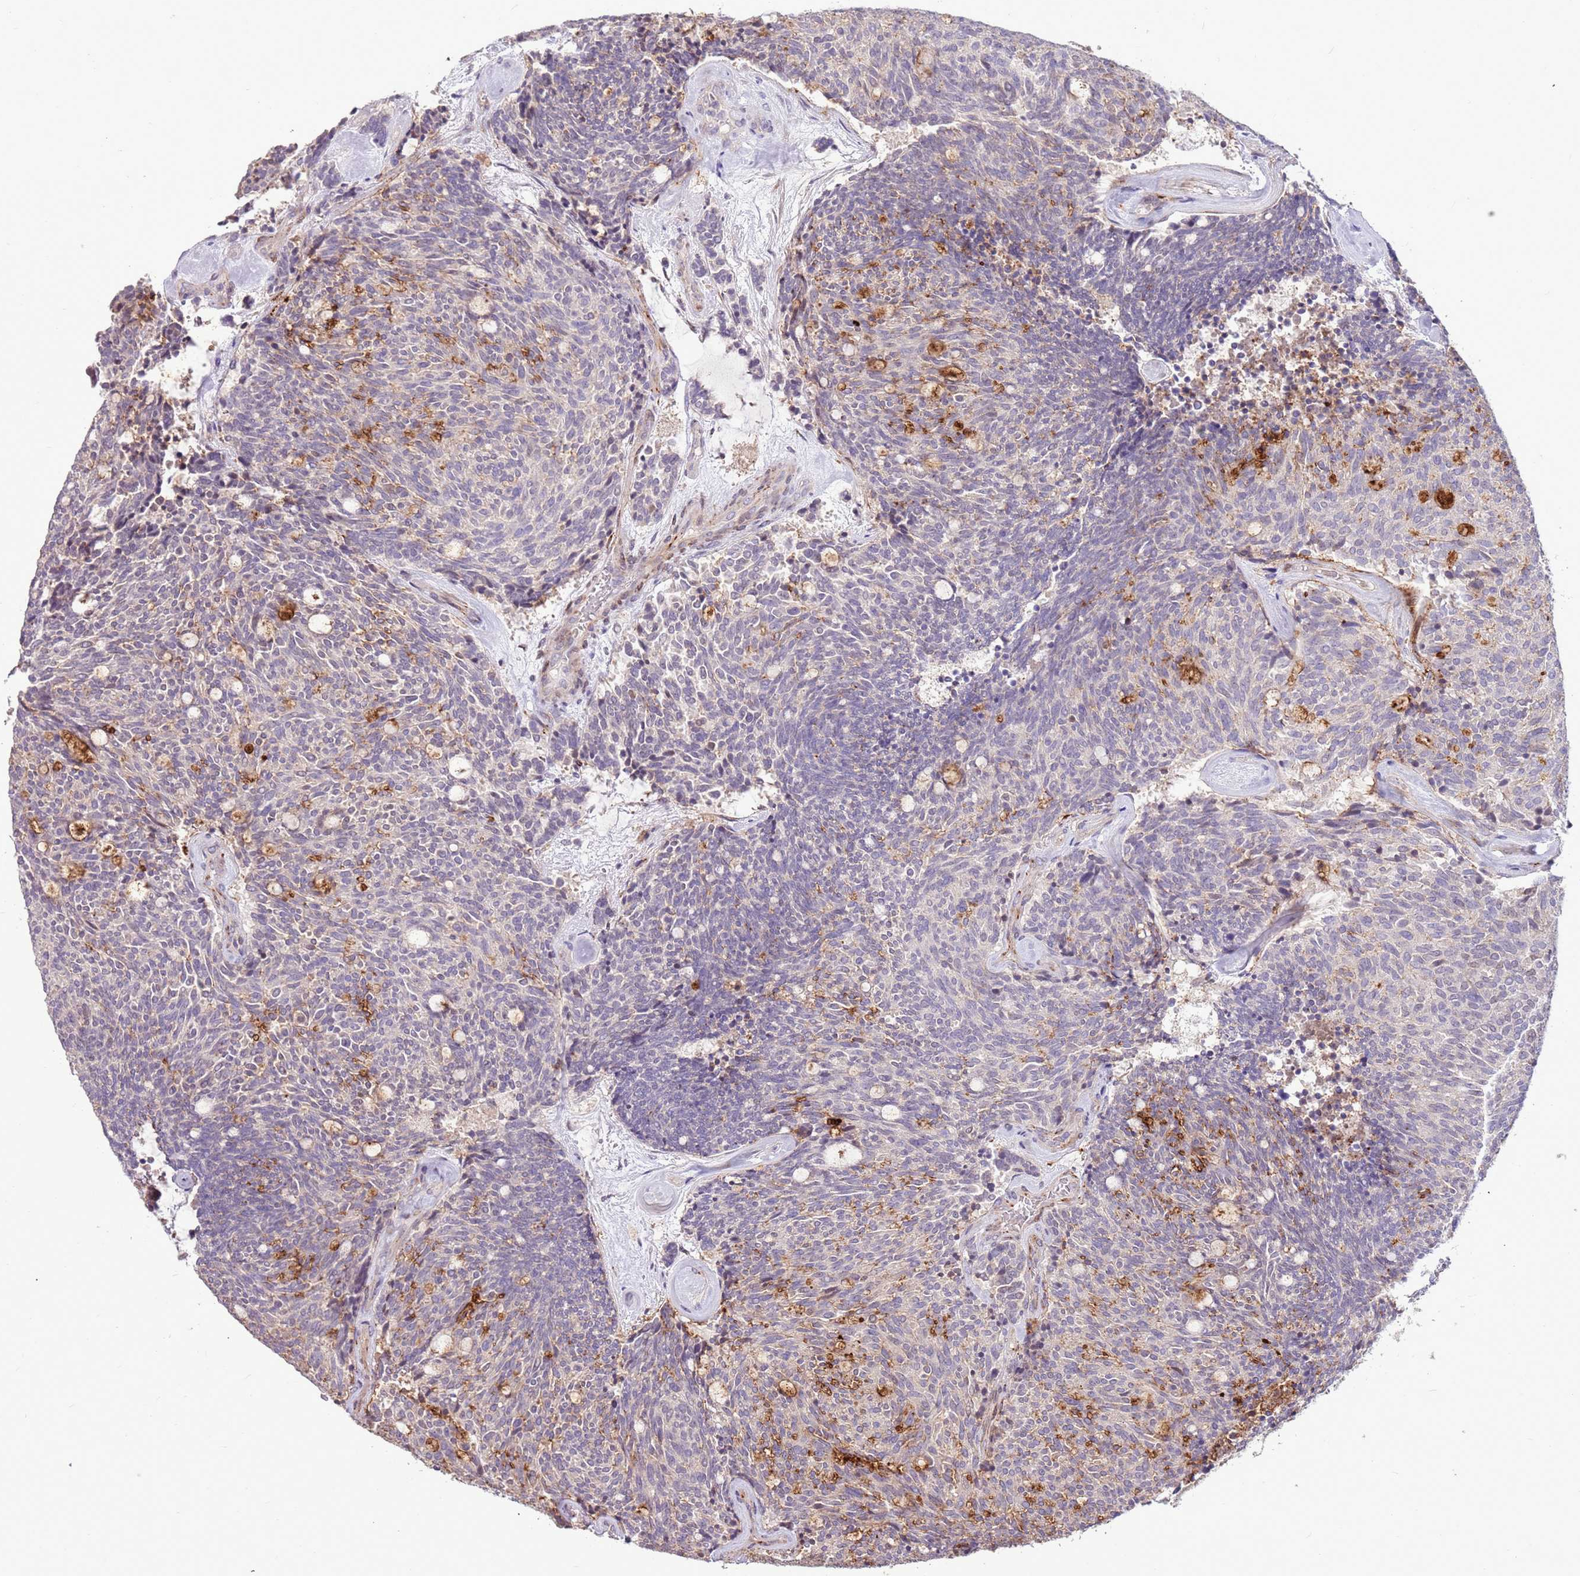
{"staining": {"intensity": "weak", "quantity": "<25%", "location": "cytoplasmic/membranous,nuclear"}, "tissue": "carcinoid", "cell_type": "Tumor cells", "image_type": "cancer", "snomed": [{"axis": "morphology", "description": "Carcinoid, malignant, NOS"}, {"axis": "topography", "description": "Pancreas"}], "caption": "Immunohistochemistry (IHC) histopathology image of malignant carcinoid stained for a protein (brown), which displays no staining in tumor cells.", "gene": "LGI4", "patient": {"sex": "female", "age": 54}}